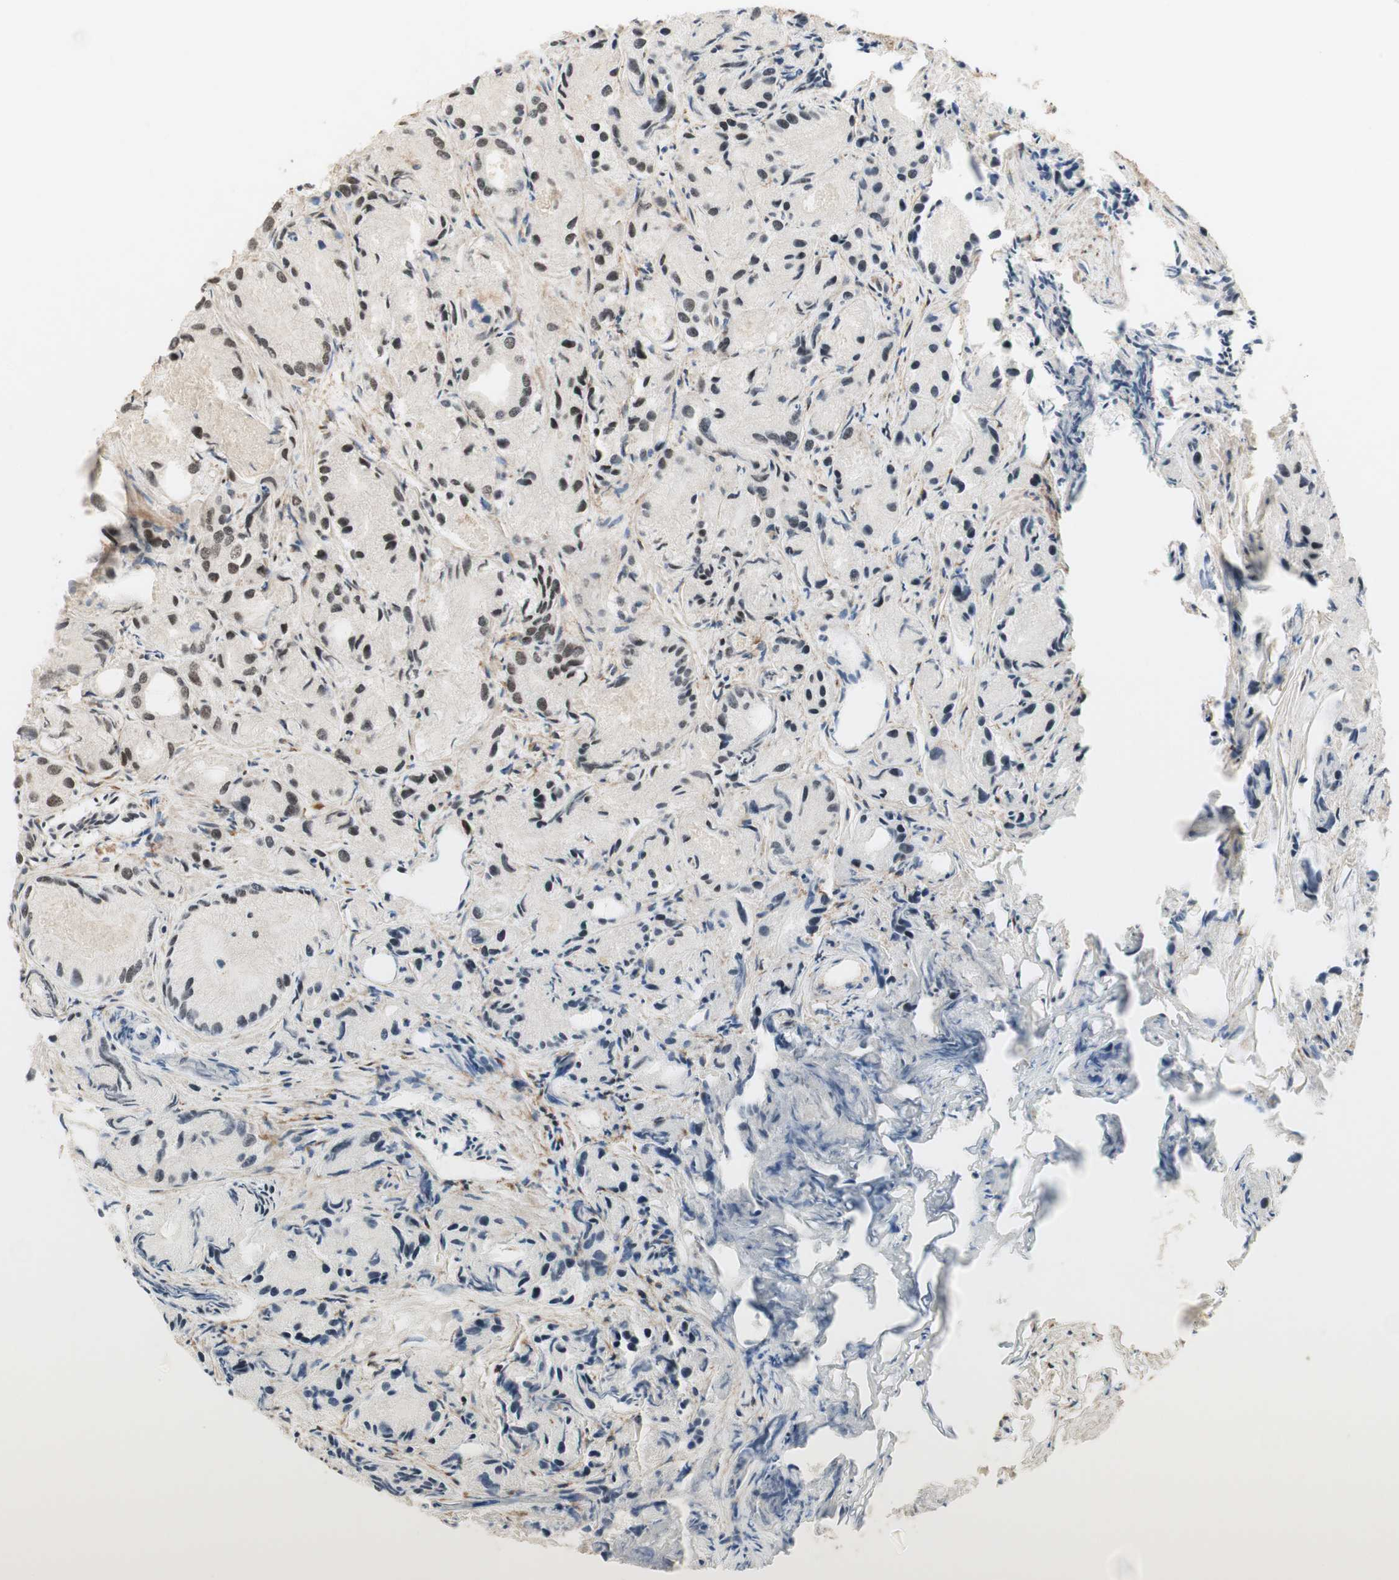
{"staining": {"intensity": "strong", "quantity": ">75%", "location": "nuclear"}, "tissue": "prostate cancer", "cell_type": "Tumor cells", "image_type": "cancer", "snomed": [{"axis": "morphology", "description": "Adenocarcinoma, Low grade"}, {"axis": "topography", "description": "Prostate"}], "caption": "IHC micrograph of neoplastic tissue: prostate cancer stained using IHC displays high levels of strong protein expression localized specifically in the nuclear of tumor cells, appearing as a nuclear brown color.", "gene": "FOXP1", "patient": {"sex": "male", "age": 72}}